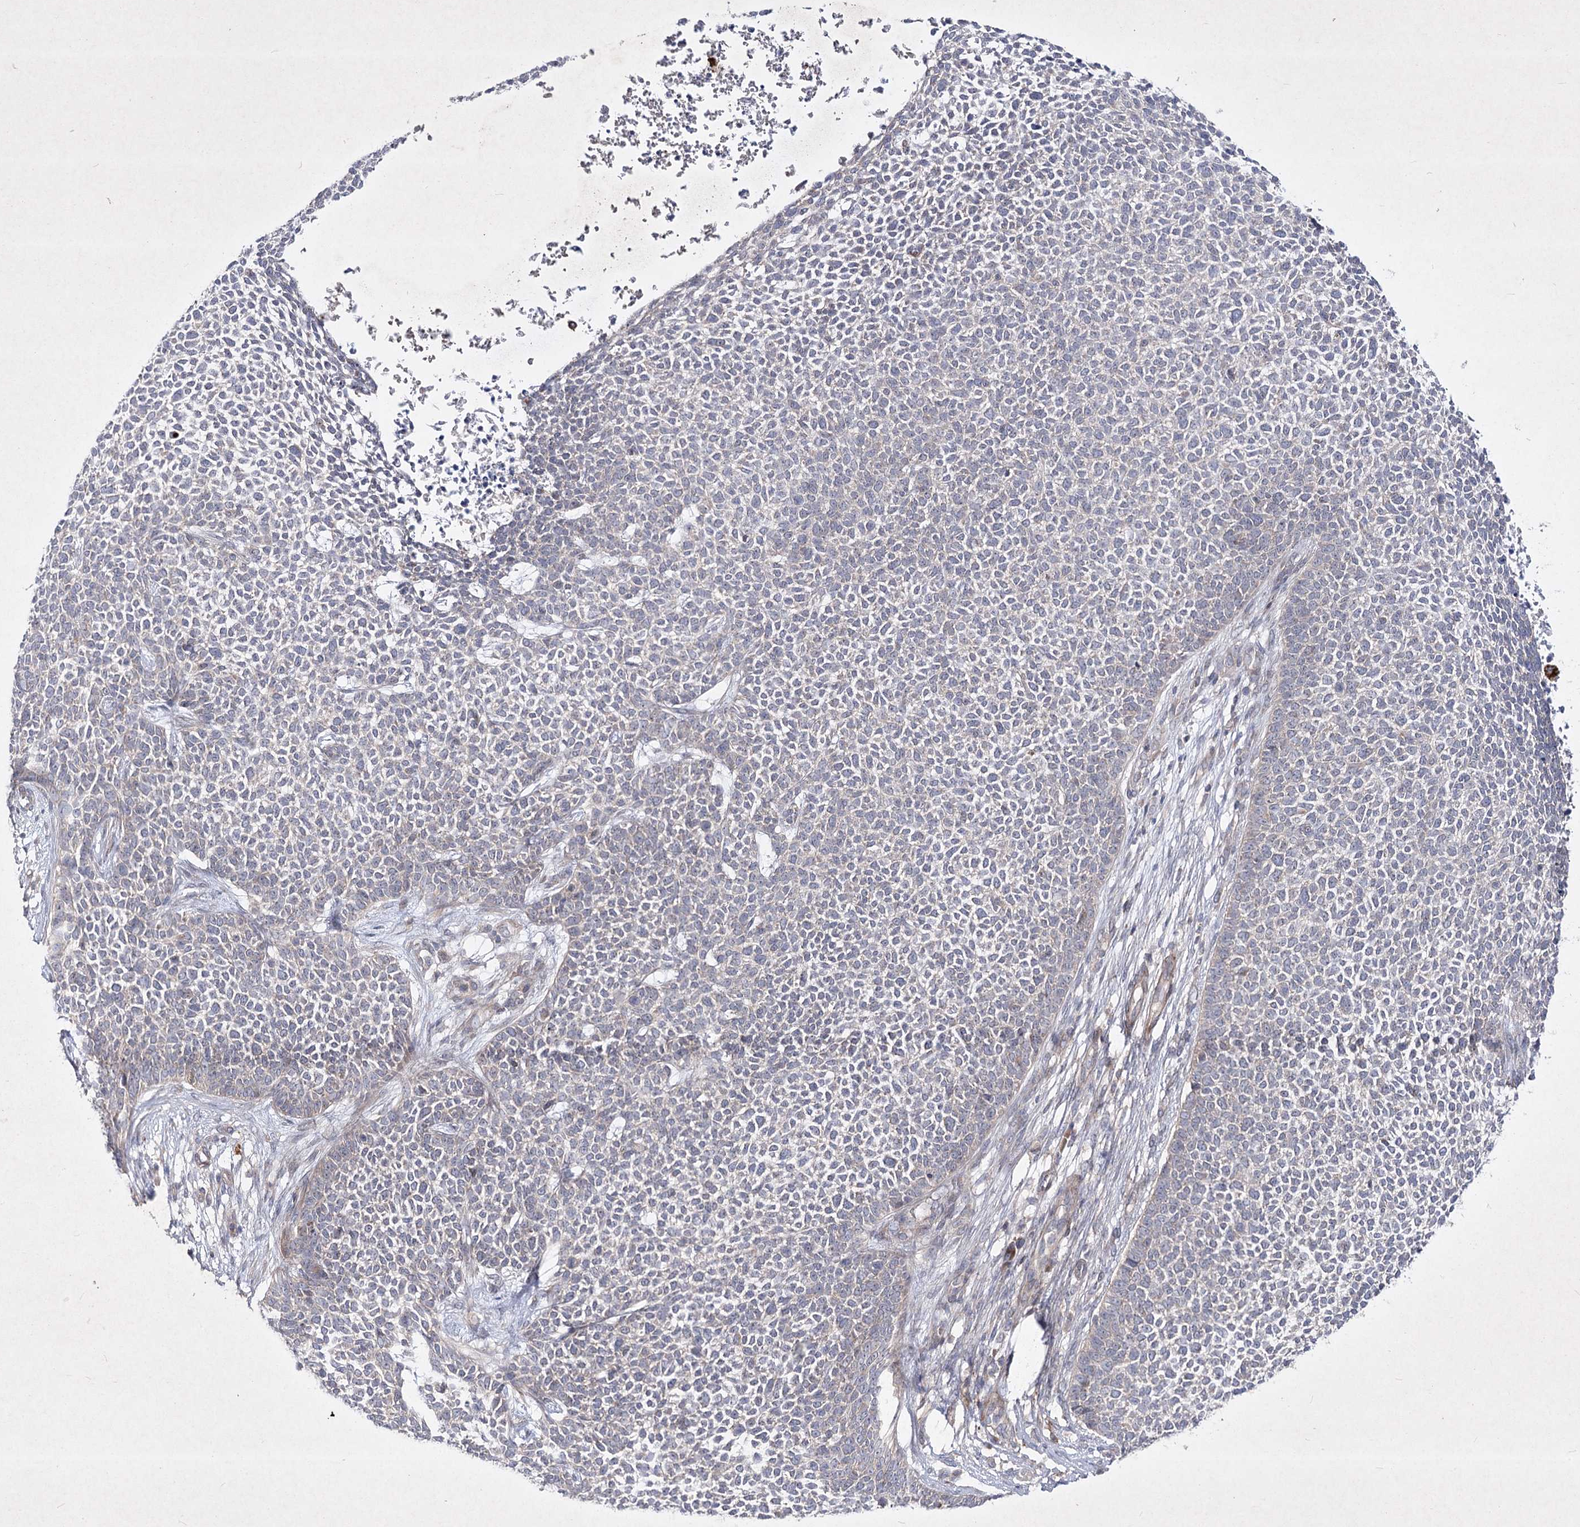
{"staining": {"intensity": "negative", "quantity": "none", "location": "none"}, "tissue": "skin cancer", "cell_type": "Tumor cells", "image_type": "cancer", "snomed": [{"axis": "morphology", "description": "Basal cell carcinoma"}, {"axis": "topography", "description": "Skin"}], "caption": "High power microscopy histopathology image of an immunohistochemistry (IHC) micrograph of basal cell carcinoma (skin), revealing no significant staining in tumor cells.", "gene": "CIB2", "patient": {"sex": "female", "age": 84}}